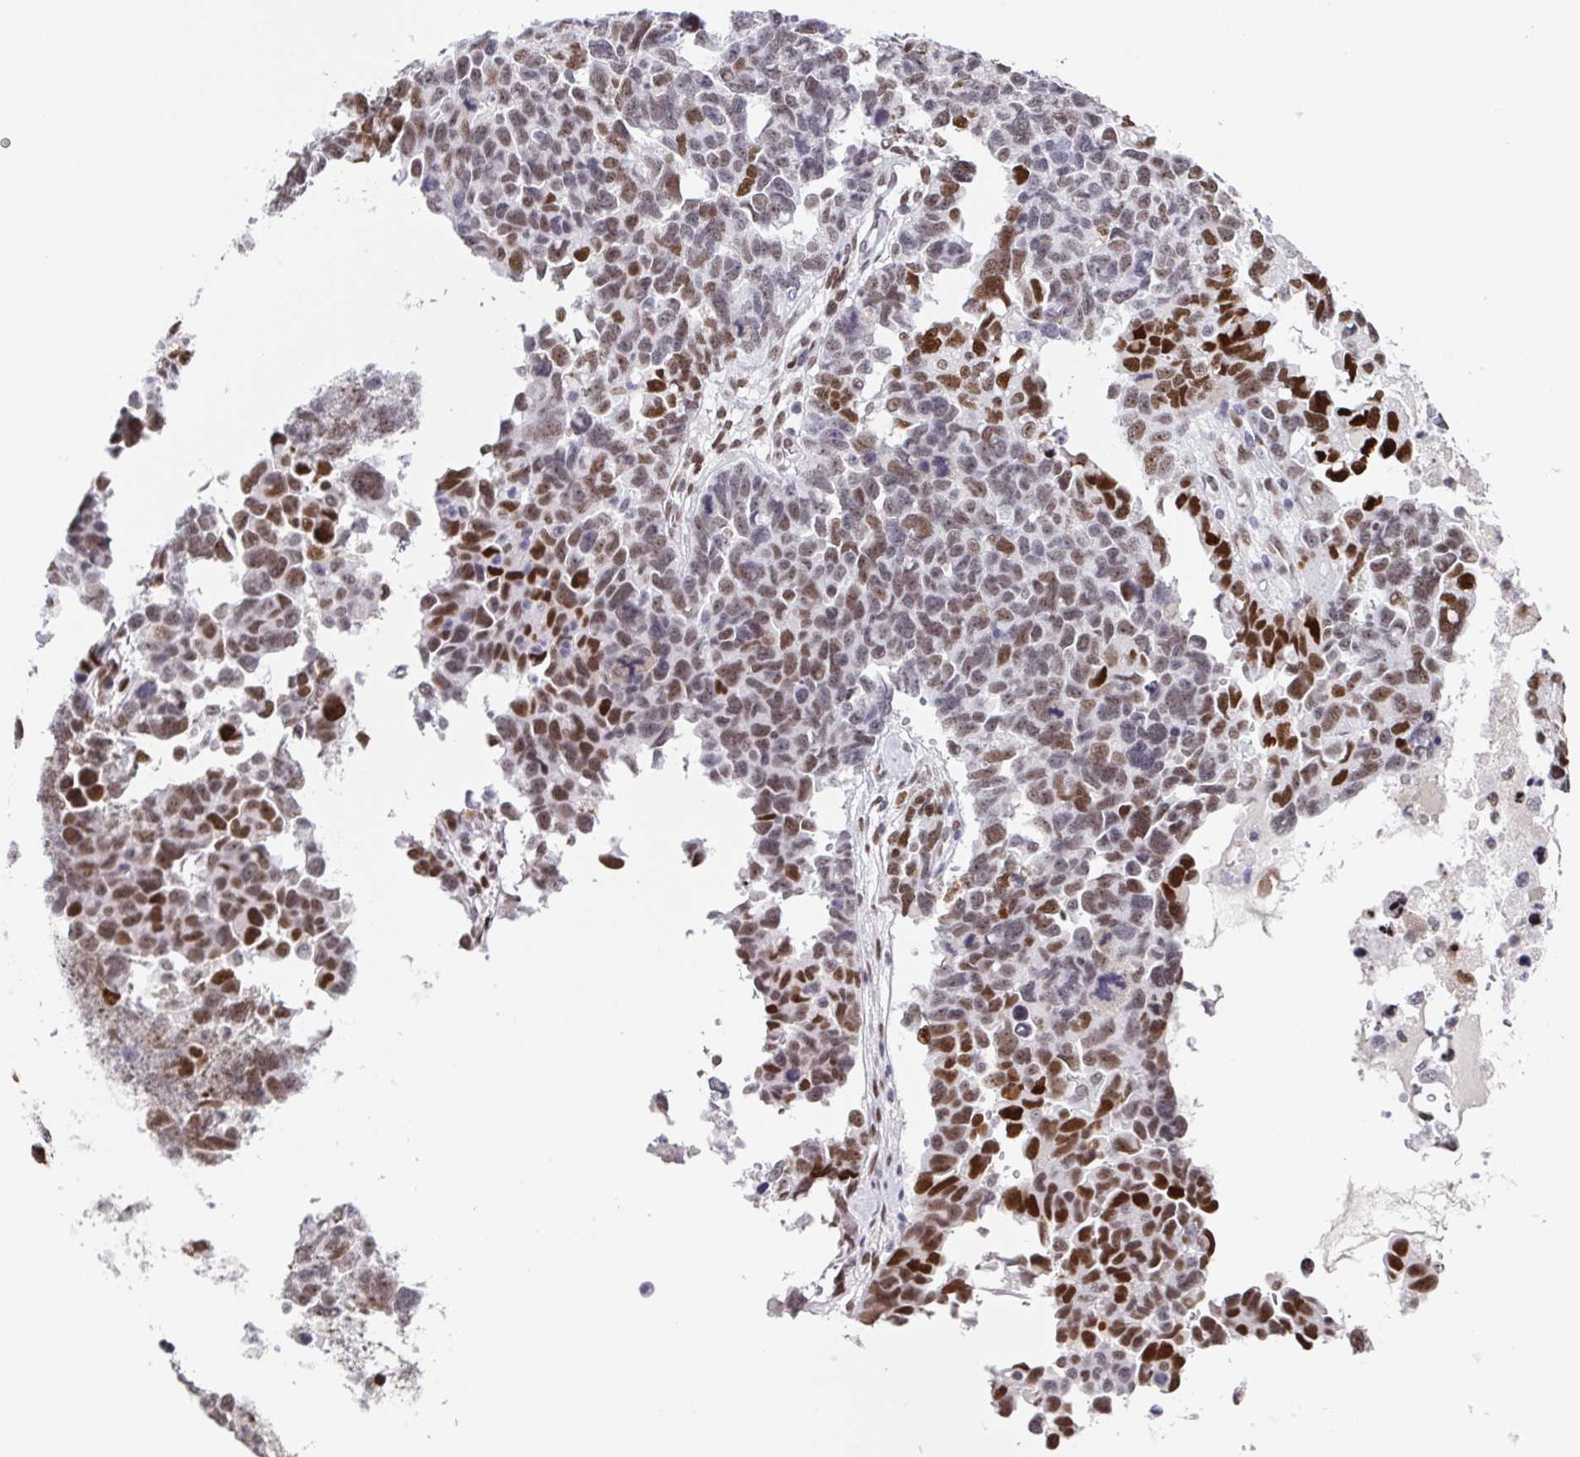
{"staining": {"intensity": "moderate", "quantity": "25%-75%", "location": "nuclear"}, "tissue": "ovarian cancer", "cell_type": "Tumor cells", "image_type": "cancer", "snomed": [{"axis": "morphology", "description": "Cystadenocarcinoma, serous, NOS"}, {"axis": "topography", "description": "Ovary"}], "caption": "Immunohistochemical staining of ovarian cancer (serous cystadenocarcinoma) shows medium levels of moderate nuclear protein expression in about 25%-75% of tumor cells.", "gene": "RB1", "patient": {"sex": "female", "age": 69}}